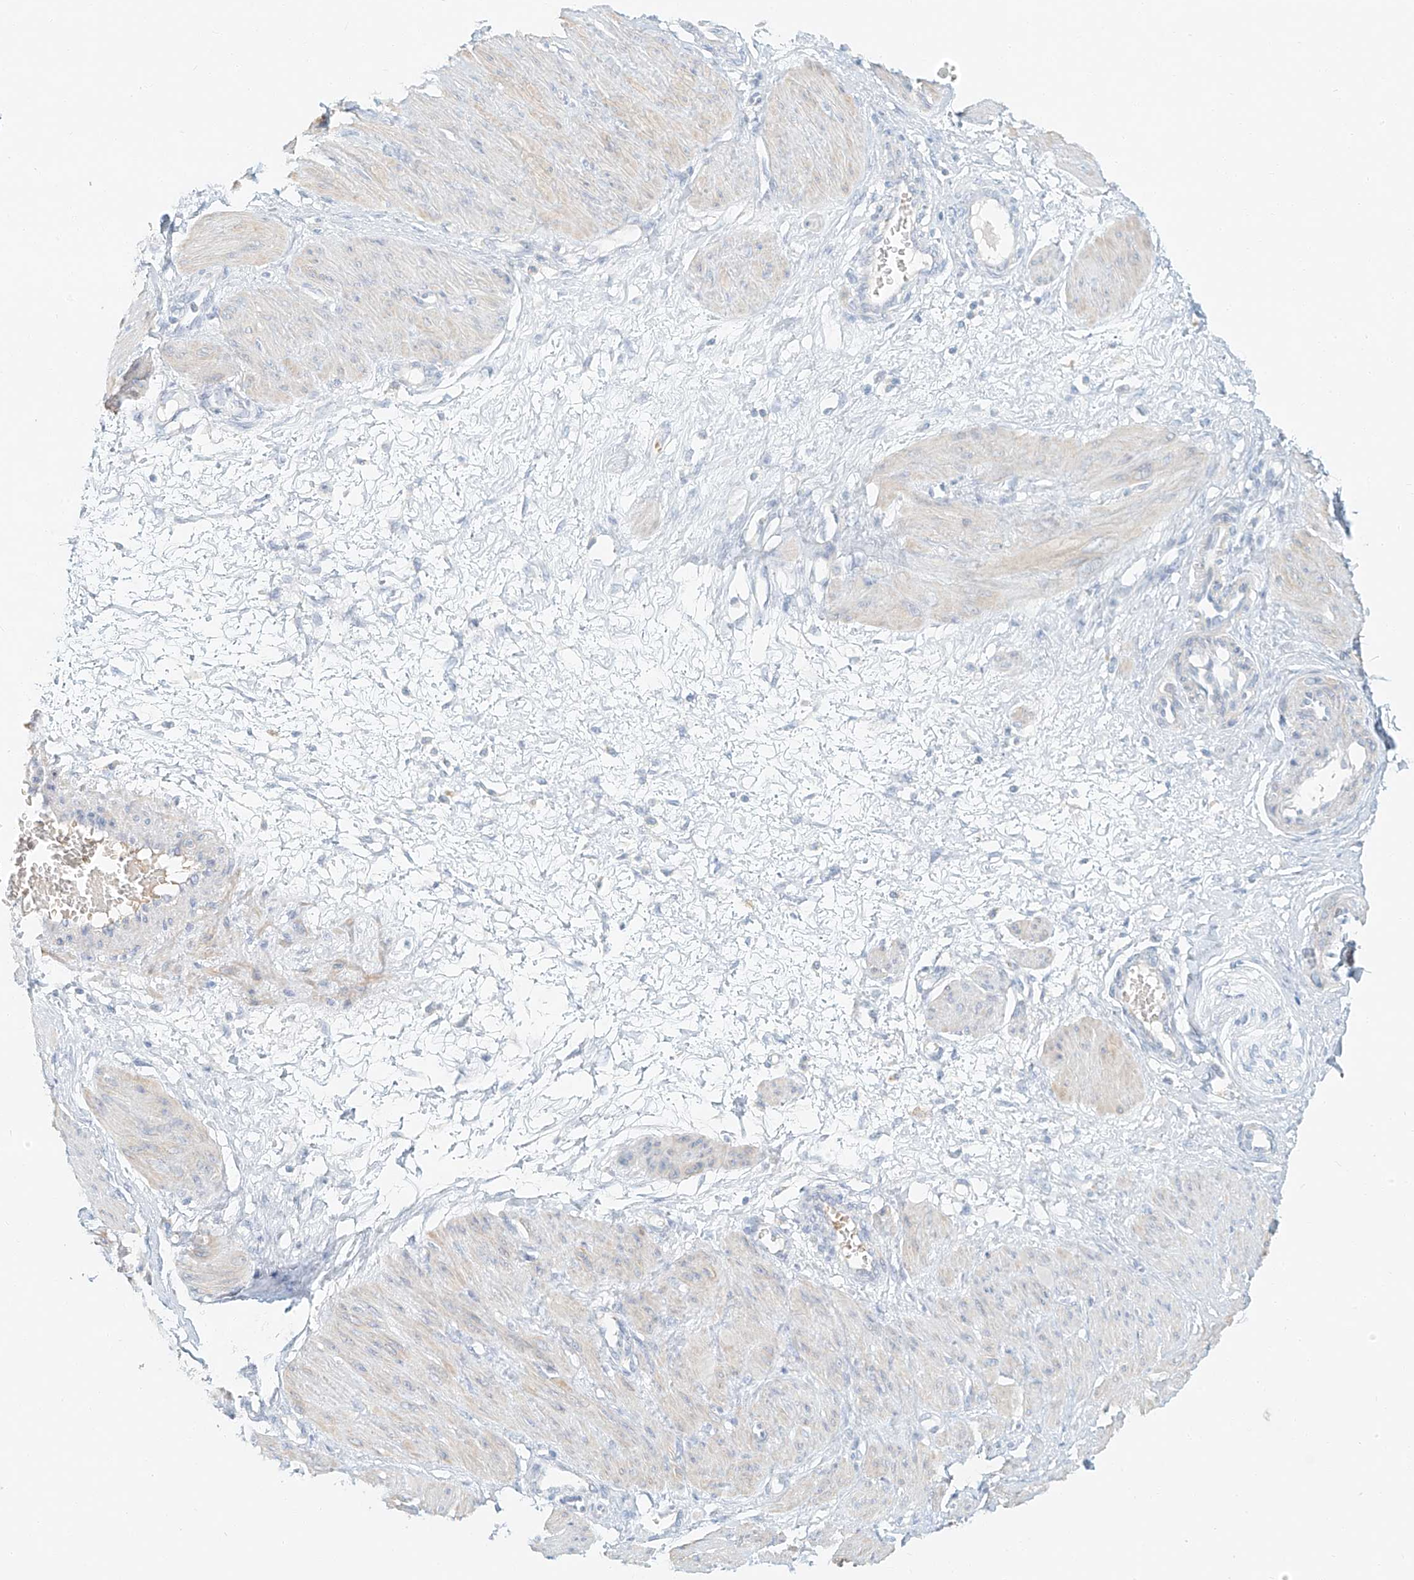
{"staining": {"intensity": "negative", "quantity": "none", "location": "none"}, "tissue": "smooth muscle", "cell_type": "Smooth muscle cells", "image_type": "normal", "snomed": [{"axis": "morphology", "description": "Normal tissue, NOS"}, {"axis": "topography", "description": "Endometrium"}], "caption": "The immunohistochemistry (IHC) histopathology image has no significant expression in smooth muscle cells of smooth muscle.", "gene": "PGC", "patient": {"sex": "female", "age": 33}}